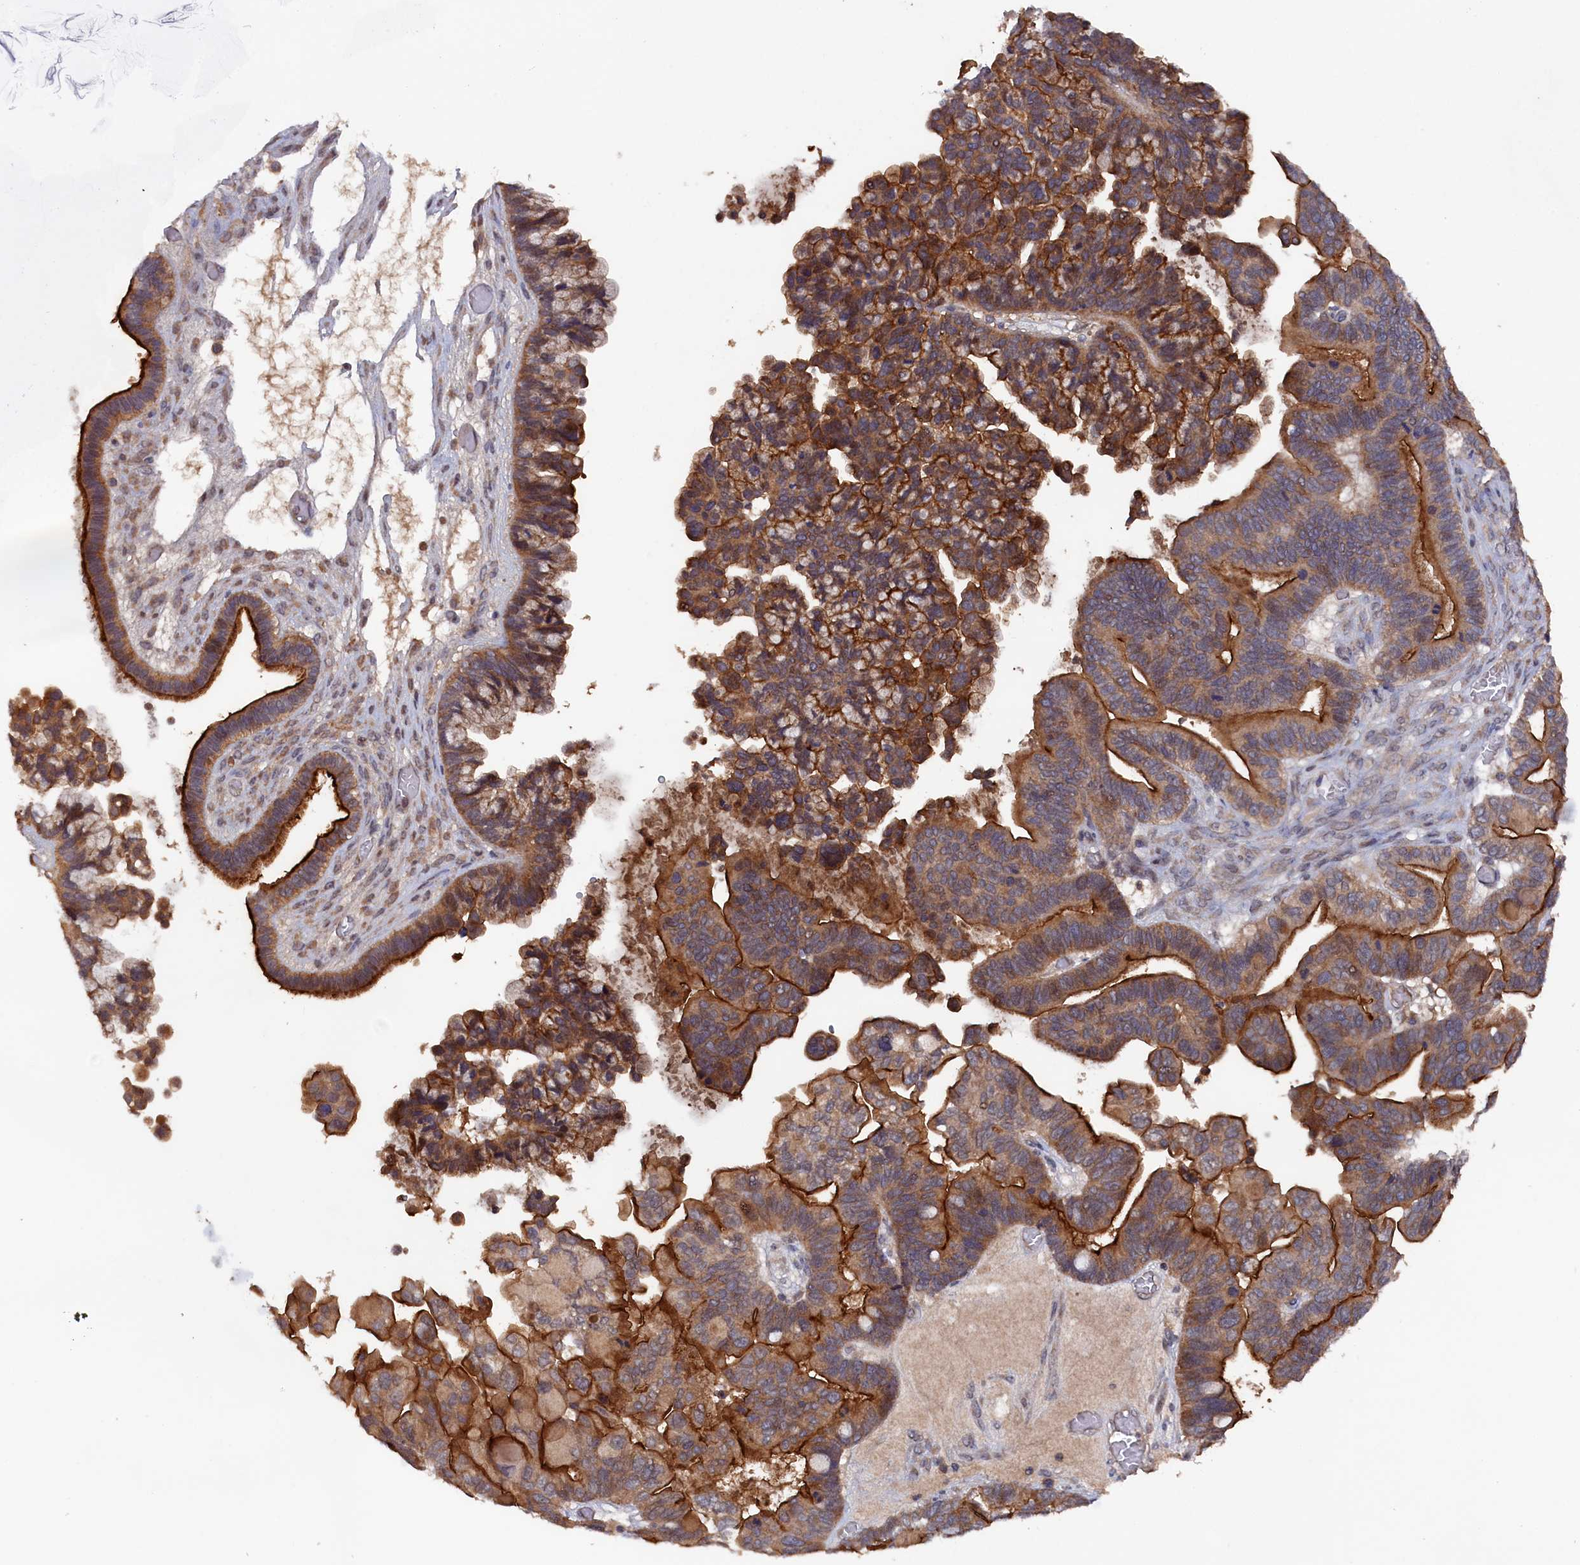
{"staining": {"intensity": "strong", "quantity": ">75%", "location": "cytoplasmic/membranous"}, "tissue": "ovarian cancer", "cell_type": "Tumor cells", "image_type": "cancer", "snomed": [{"axis": "morphology", "description": "Cystadenocarcinoma, serous, NOS"}, {"axis": "topography", "description": "Ovary"}], "caption": "IHC of ovarian serous cystadenocarcinoma exhibits high levels of strong cytoplasmic/membranous expression in about >75% of tumor cells.", "gene": "TMC5", "patient": {"sex": "female", "age": 56}}